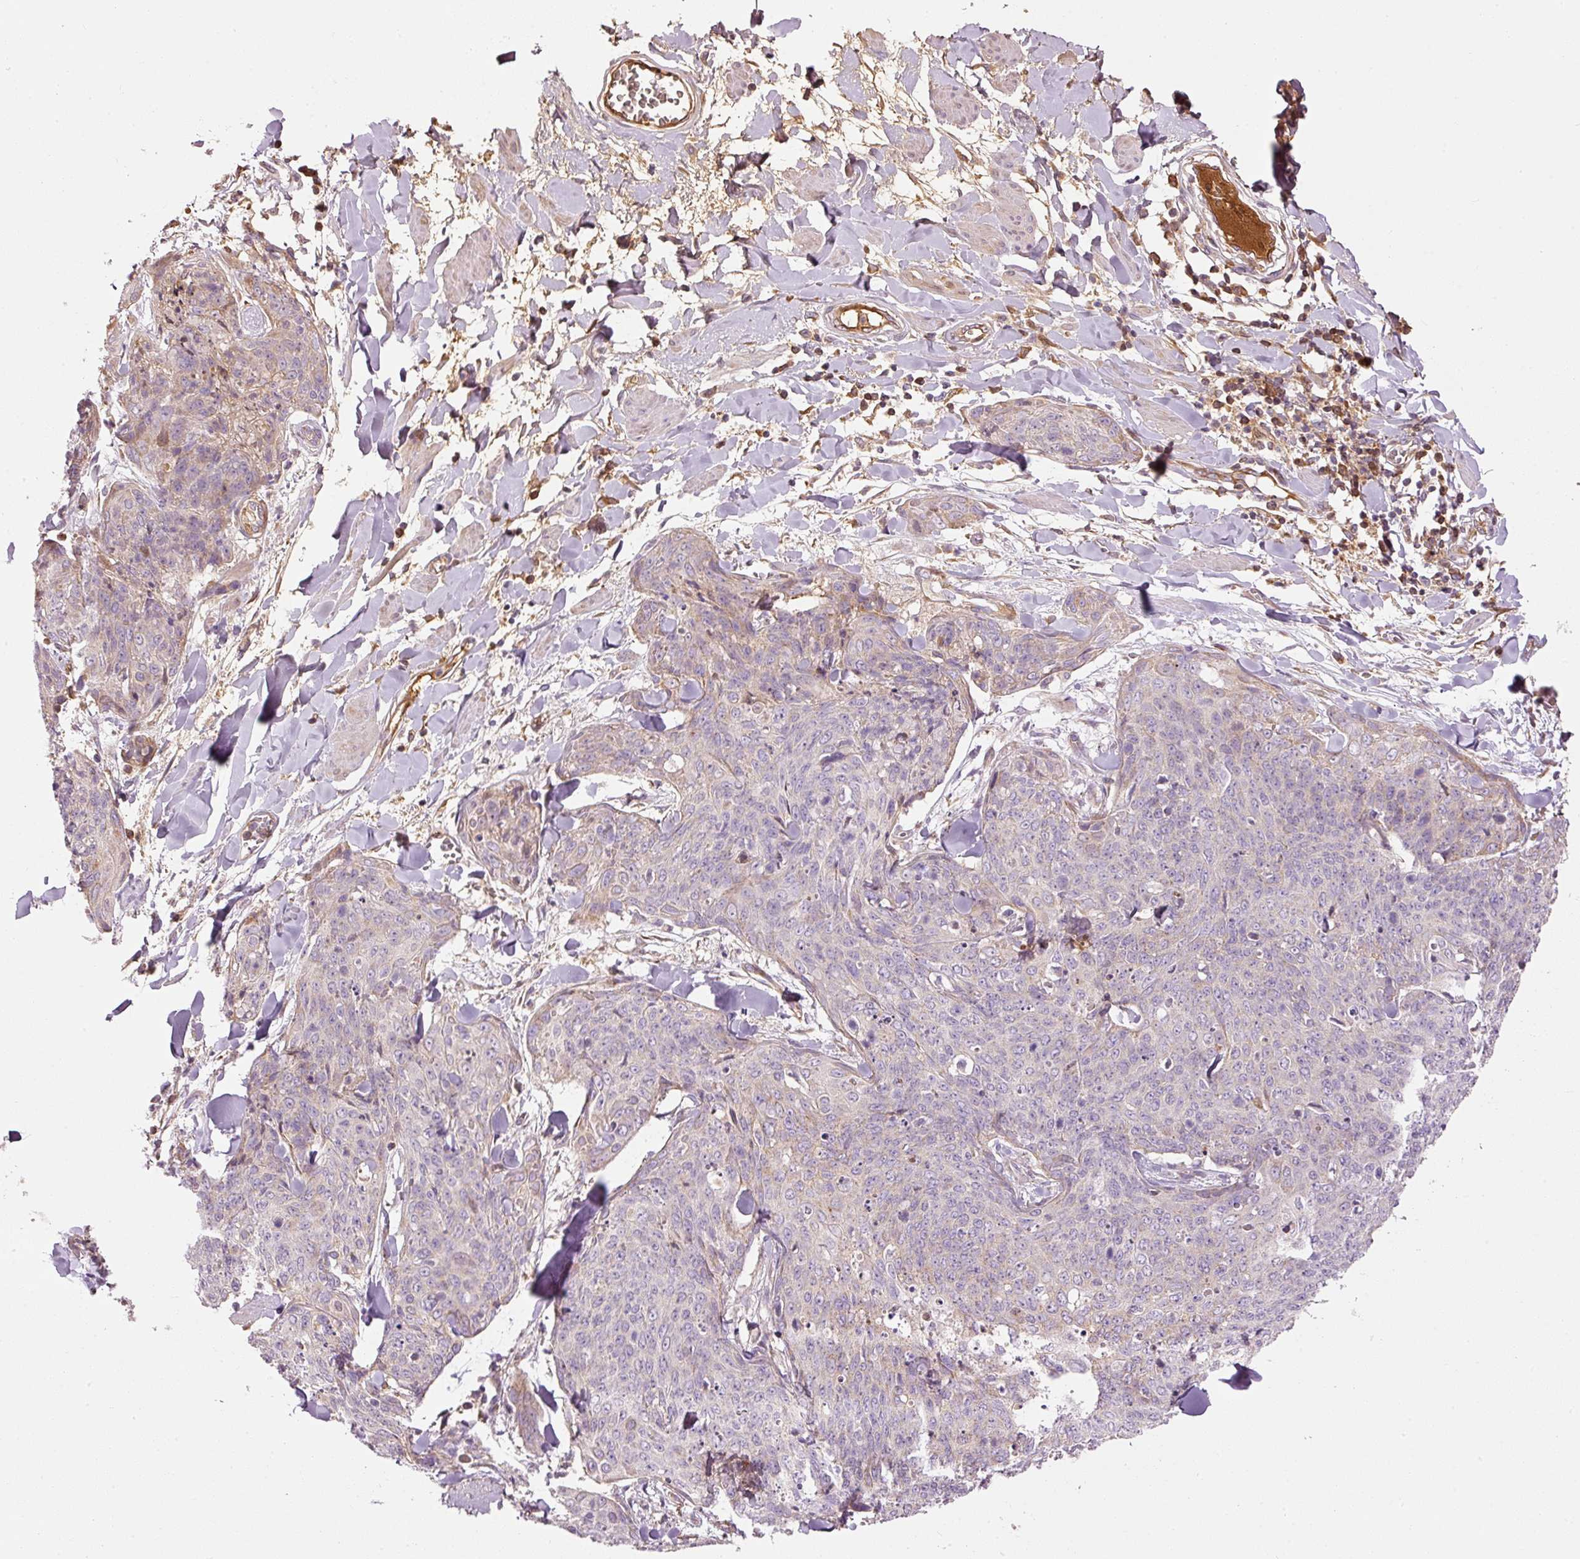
{"staining": {"intensity": "weak", "quantity": "<25%", "location": "cytoplasmic/membranous"}, "tissue": "skin cancer", "cell_type": "Tumor cells", "image_type": "cancer", "snomed": [{"axis": "morphology", "description": "Squamous cell carcinoma, NOS"}, {"axis": "topography", "description": "Skin"}, {"axis": "topography", "description": "Vulva"}], "caption": "This is an immunohistochemistry micrograph of skin cancer. There is no positivity in tumor cells.", "gene": "SERPING1", "patient": {"sex": "female", "age": 85}}